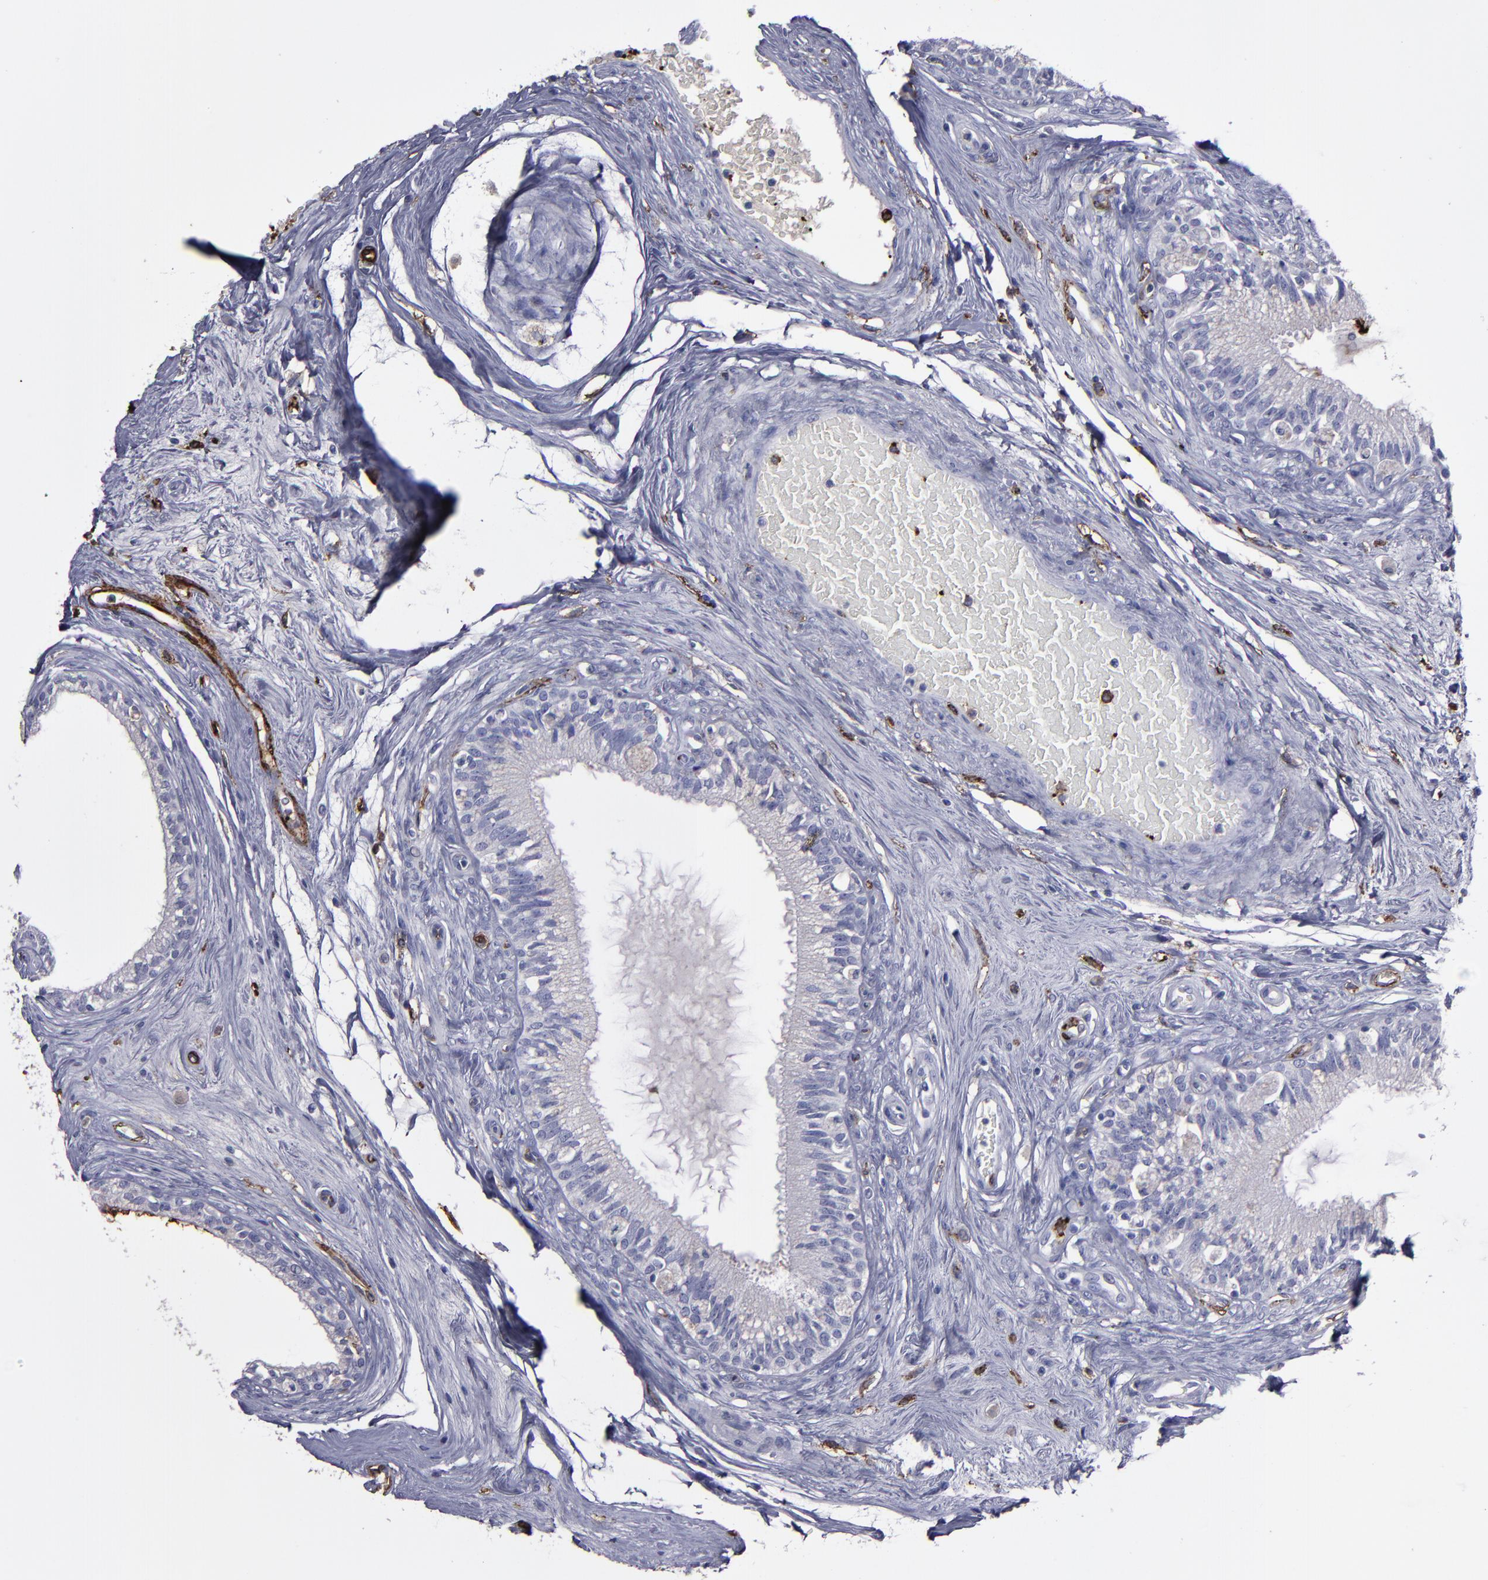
{"staining": {"intensity": "strong", "quantity": ">75%", "location": "cytoplasmic/membranous"}, "tissue": "epididymis", "cell_type": "Glandular cells", "image_type": "normal", "snomed": [{"axis": "morphology", "description": "Normal tissue, NOS"}, {"axis": "morphology", "description": "Inflammation, NOS"}, {"axis": "topography", "description": "Epididymis"}], "caption": "Immunohistochemistry (IHC) image of benign epididymis: epididymis stained using IHC displays high levels of strong protein expression localized specifically in the cytoplasmic/membranous of glandular cells, appearing as a cytoplasmic/membranous brown color.", "gene": "CD36", "patient": {"sex": "male", "age": 84}}